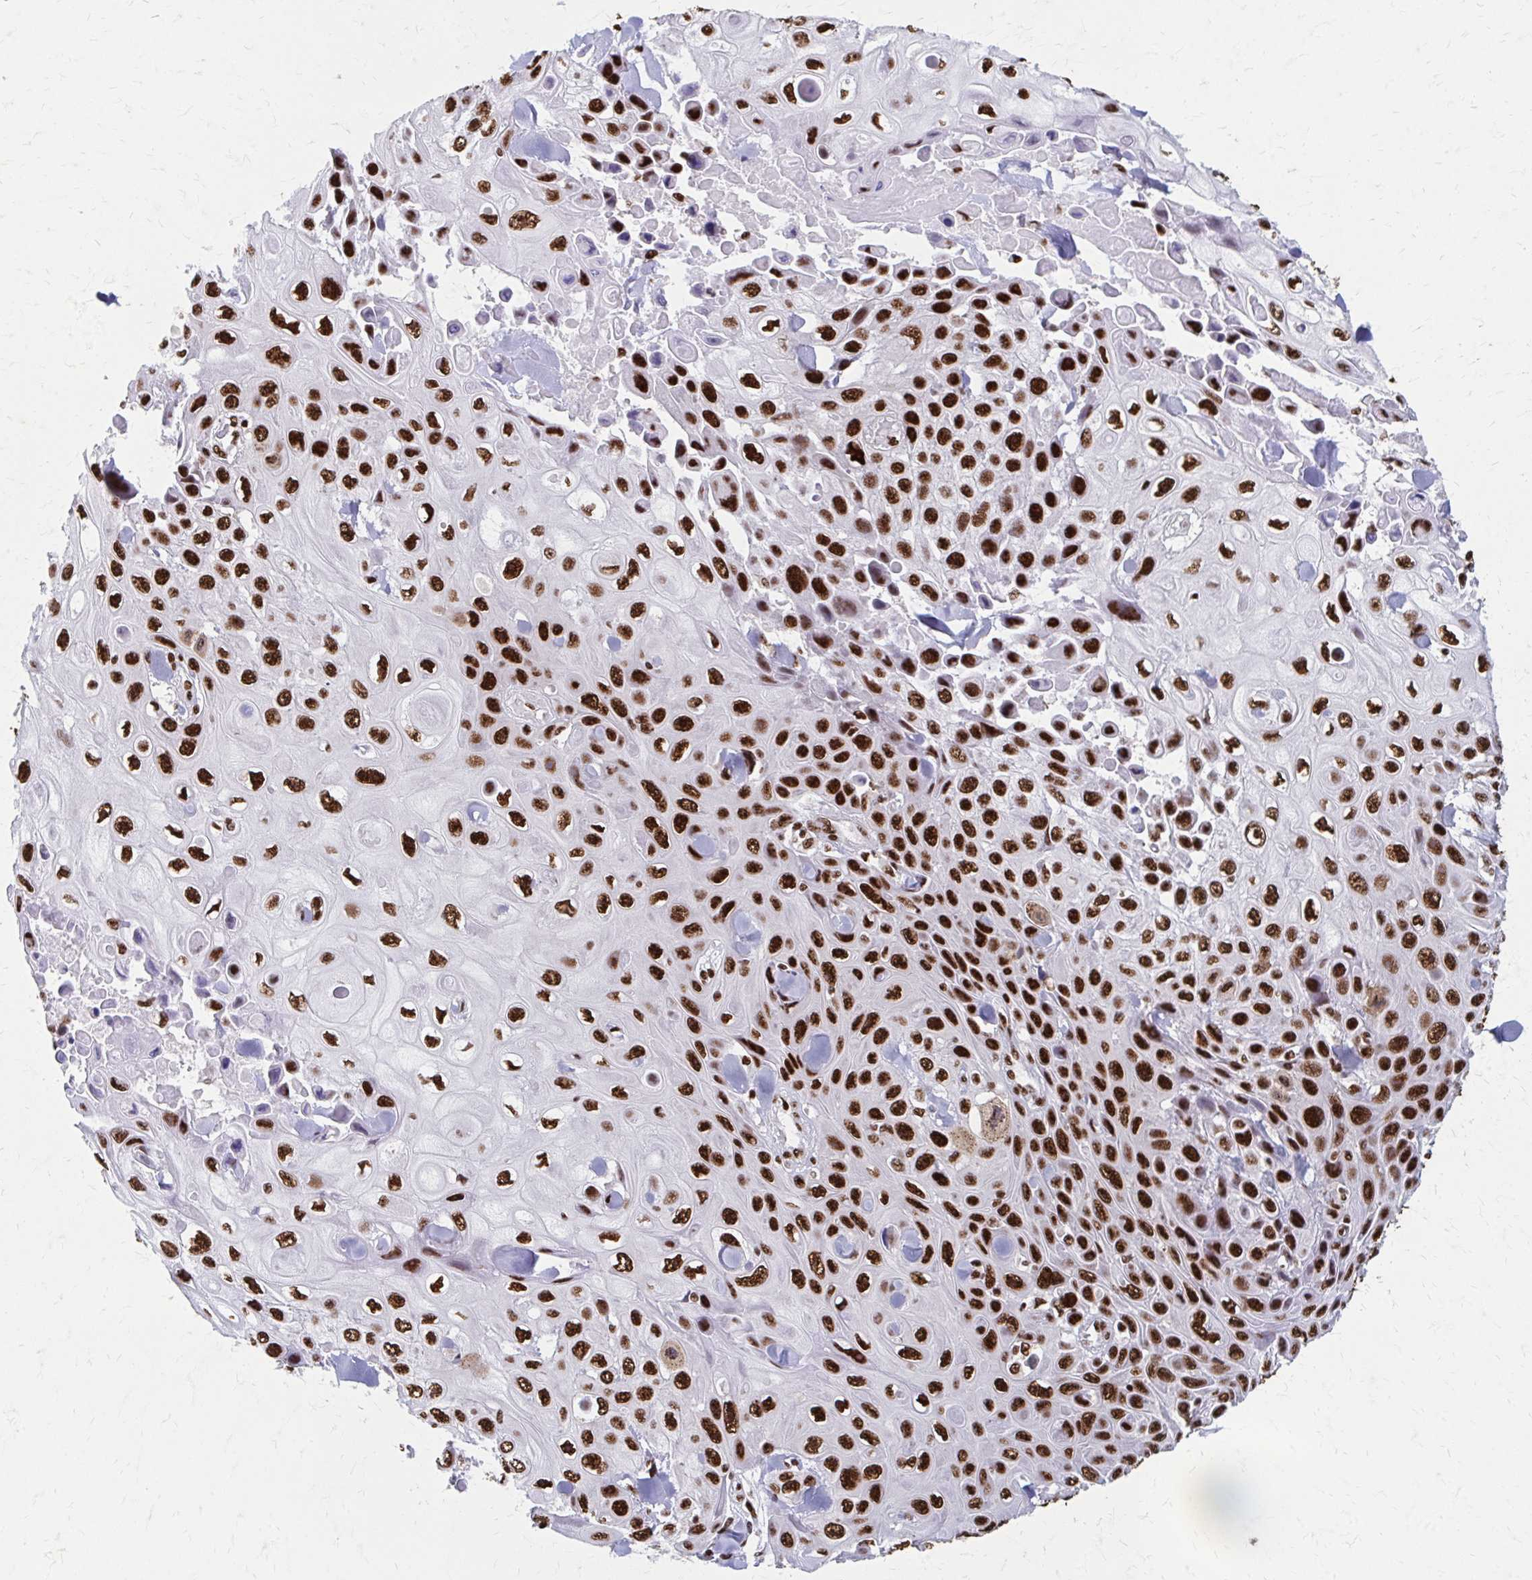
{"staining": {"intensity": "strong", "quantity": ">75%", "location": "nuclear"}, "tissue": "skin cancer", "cell_type": "Tumor cells", "image_type": "cancer", "snomed": [{"axis": "morphology", "description": "Squamous cell carcinoma, NOS"}, {"axis": "topography", "description": "Skin"}], "caption": "The immunohistochemical stain labels strong nuclear staining in tumor cells of skin cancer (squamous cell carcinoma) tissue.", "gene": "CNKSR3", "patient": {"sex": "male", "age": 82}}